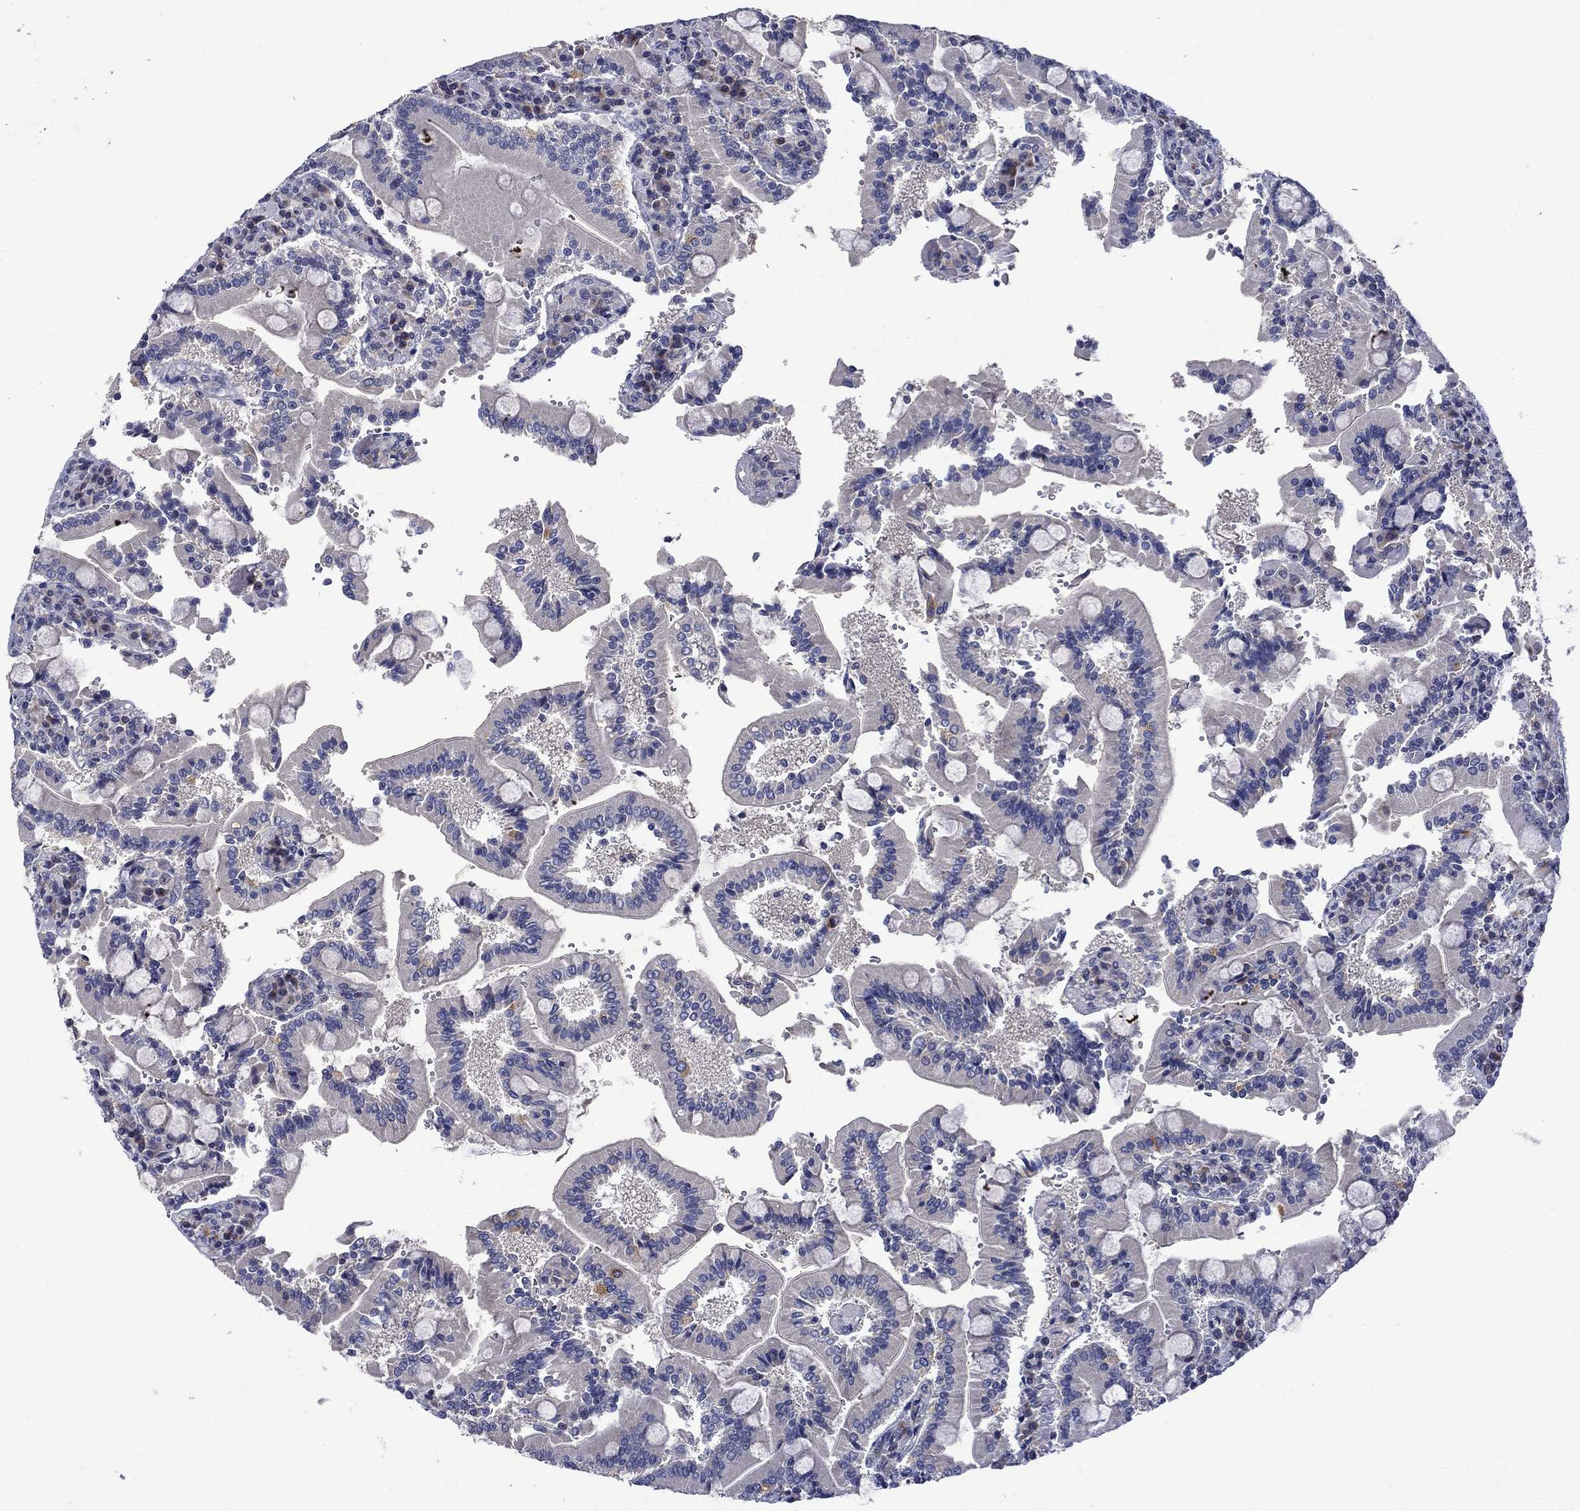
{"staining": {"intensity": "negative", "quantity": "none", "location": "none"}, "tissue": "duodenum", "cell_type": "Glandular cells", "image_type": "normal", "snomed": [{"axis": "morphology", "description": "Normal tissue, NOS"}, {"axis": "topography", "description": "Duodenum"}], "caption": "Micrograph shows no significant protein staining in glandular cells of normal duodenum.", "gene": "STAB2", "patient": {"sex": "female", "age": 62}}